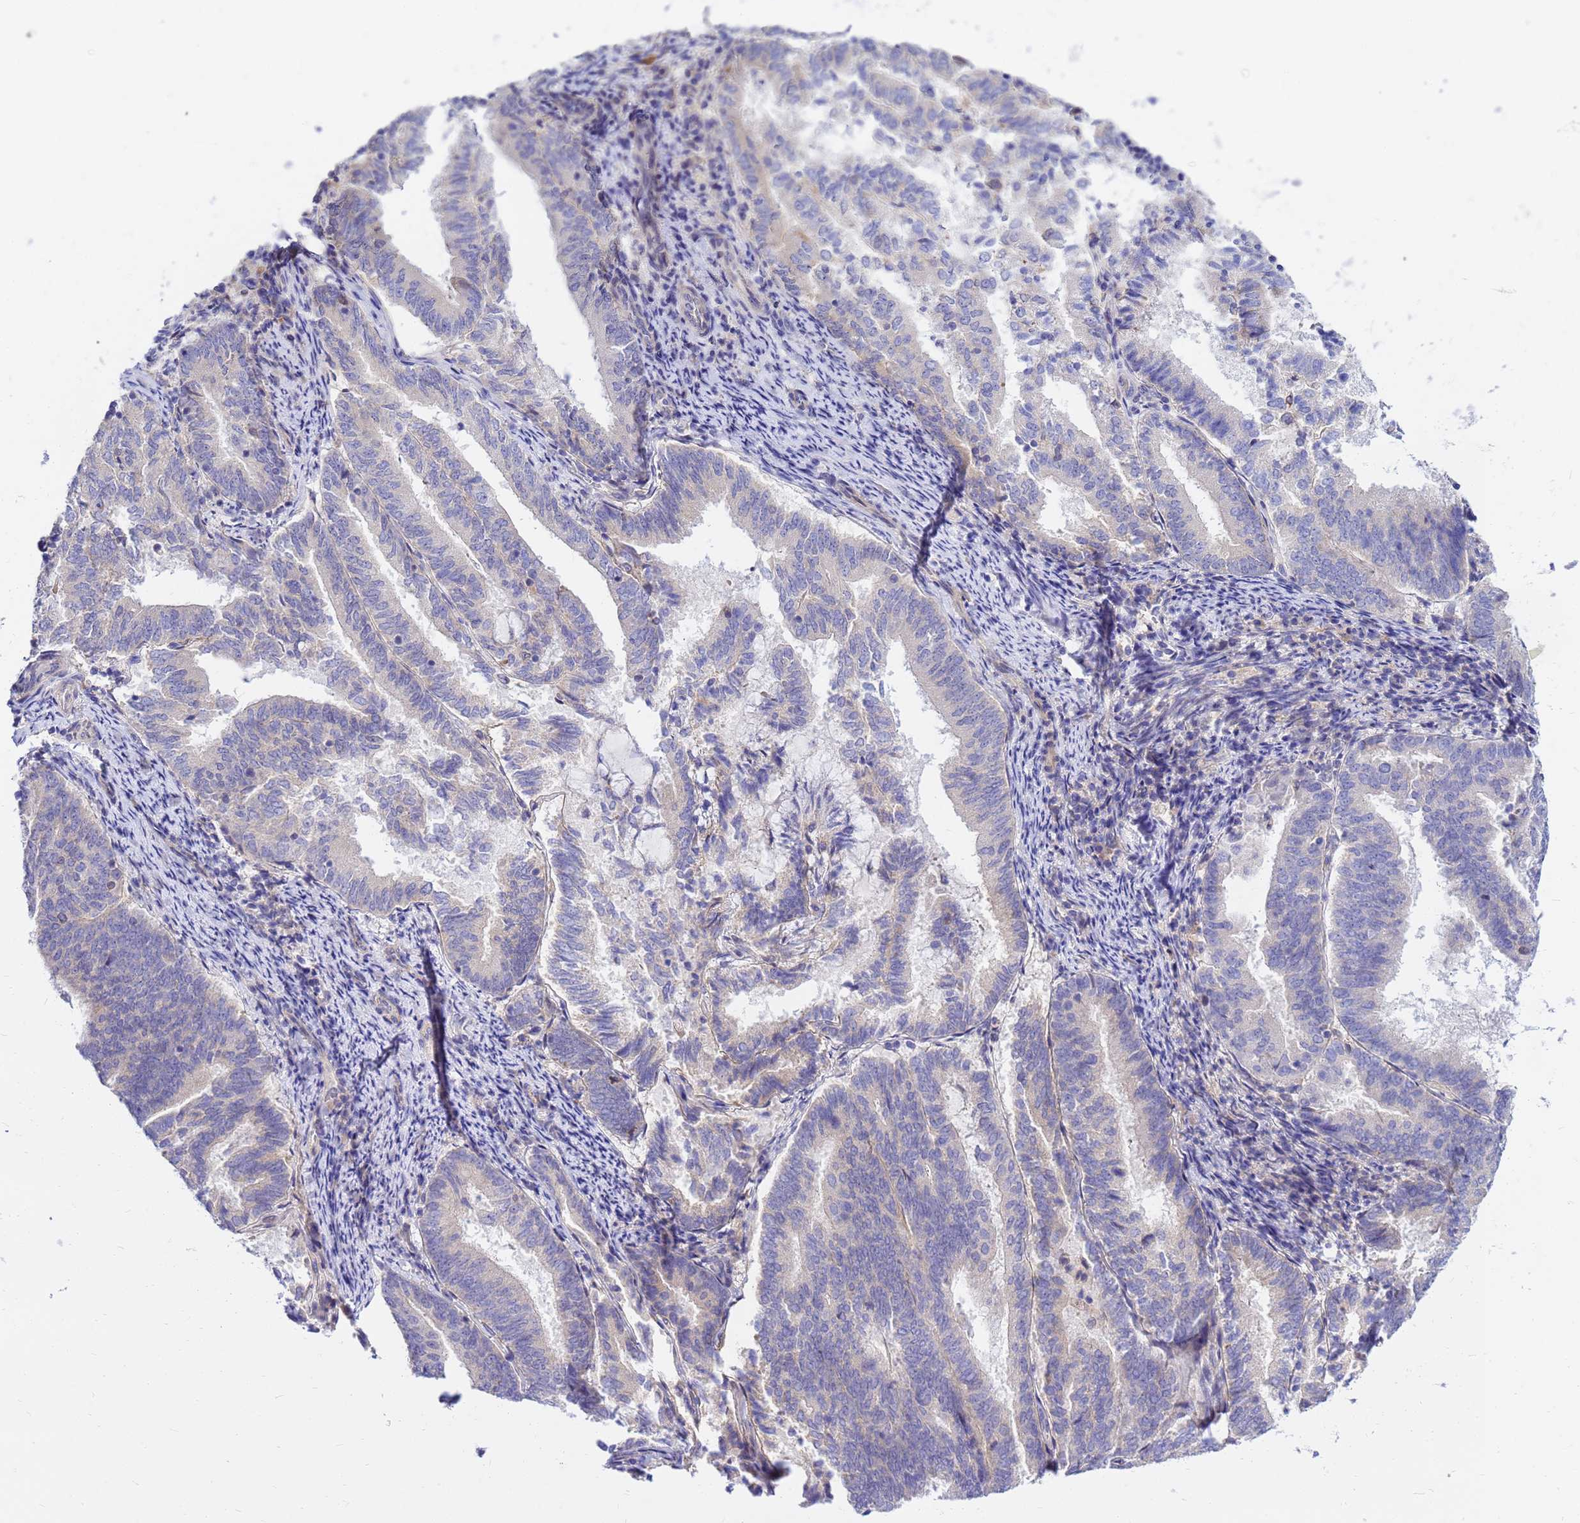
{"staining": {"intensity": "negative", "quantity": "none", "location": "none"}, "tissue": "endometrial cancer", "cell_type": "Tumor cells", "image_type": "cancer", "snomed": [{"axis": "morphology", "description": "Adenocarcinoma, NOS"}, {"axis": "topography", "description": "Endometrium"}], "caption": "Adenocarcinoma (endometrial) was stained to show a protein in brown. There is no significant expression in tumor cells.", "gene": "HERC5", "patient": {"sex": "female", "age": 80}}